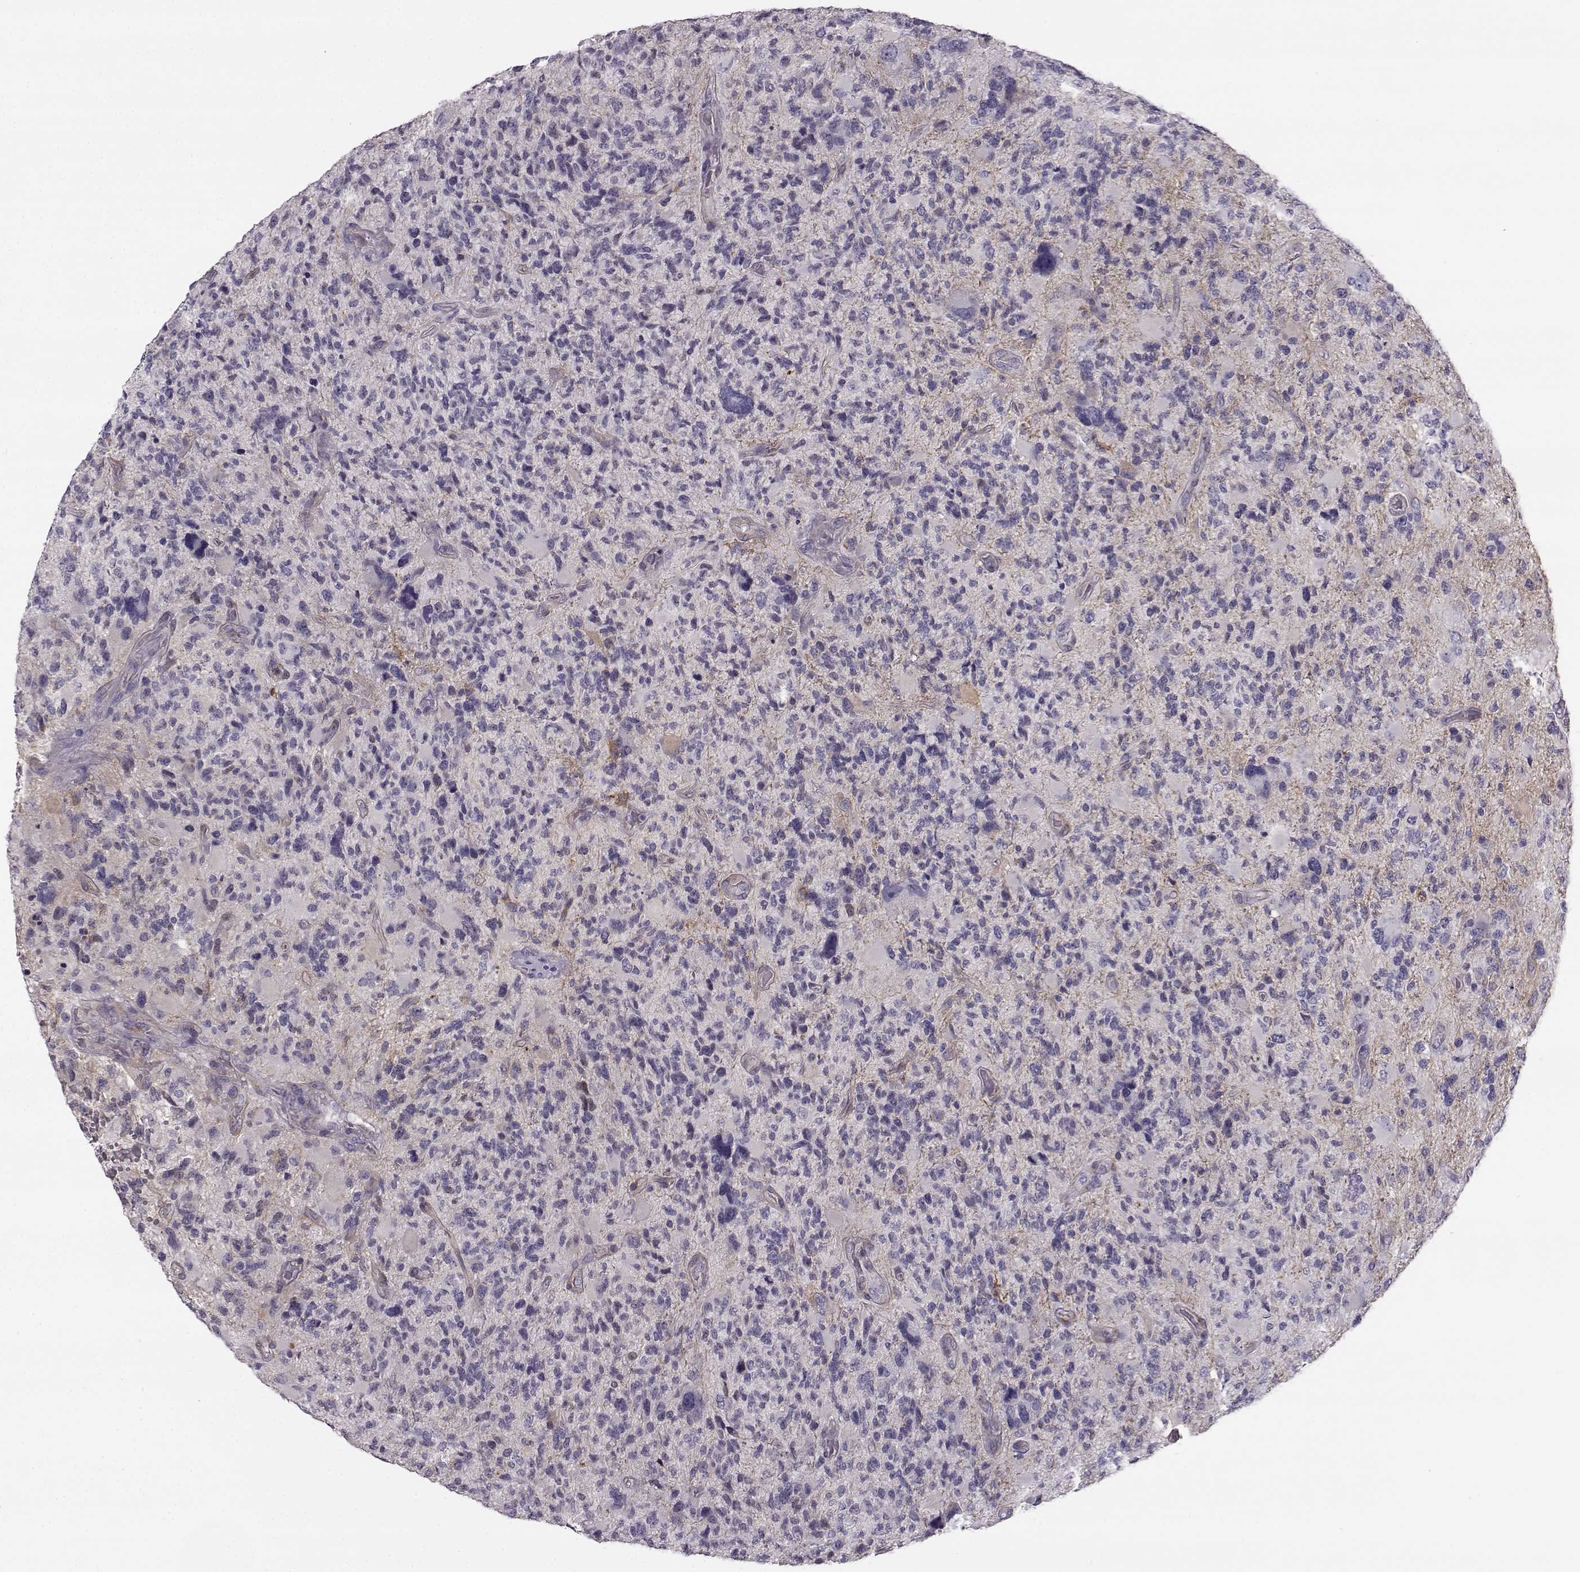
{"staining": {"intensity": "negative", "quantity": "none", "location": "none"}, "tissue": "glioma", "cell_type": "Tumor cells", "image_type": "cancer", "snomed": [{"axis": "morphology", "description": "Glioma, malignant, High grade"}, {"axis": "topography", "description": "Brain"}], "caption": "Immunohistochemical staining of malignant high-grade glioma shows no significant staining in tumor cells.", "gene": "TRIM69", "patient": {"sex": "female", "age": 71}}